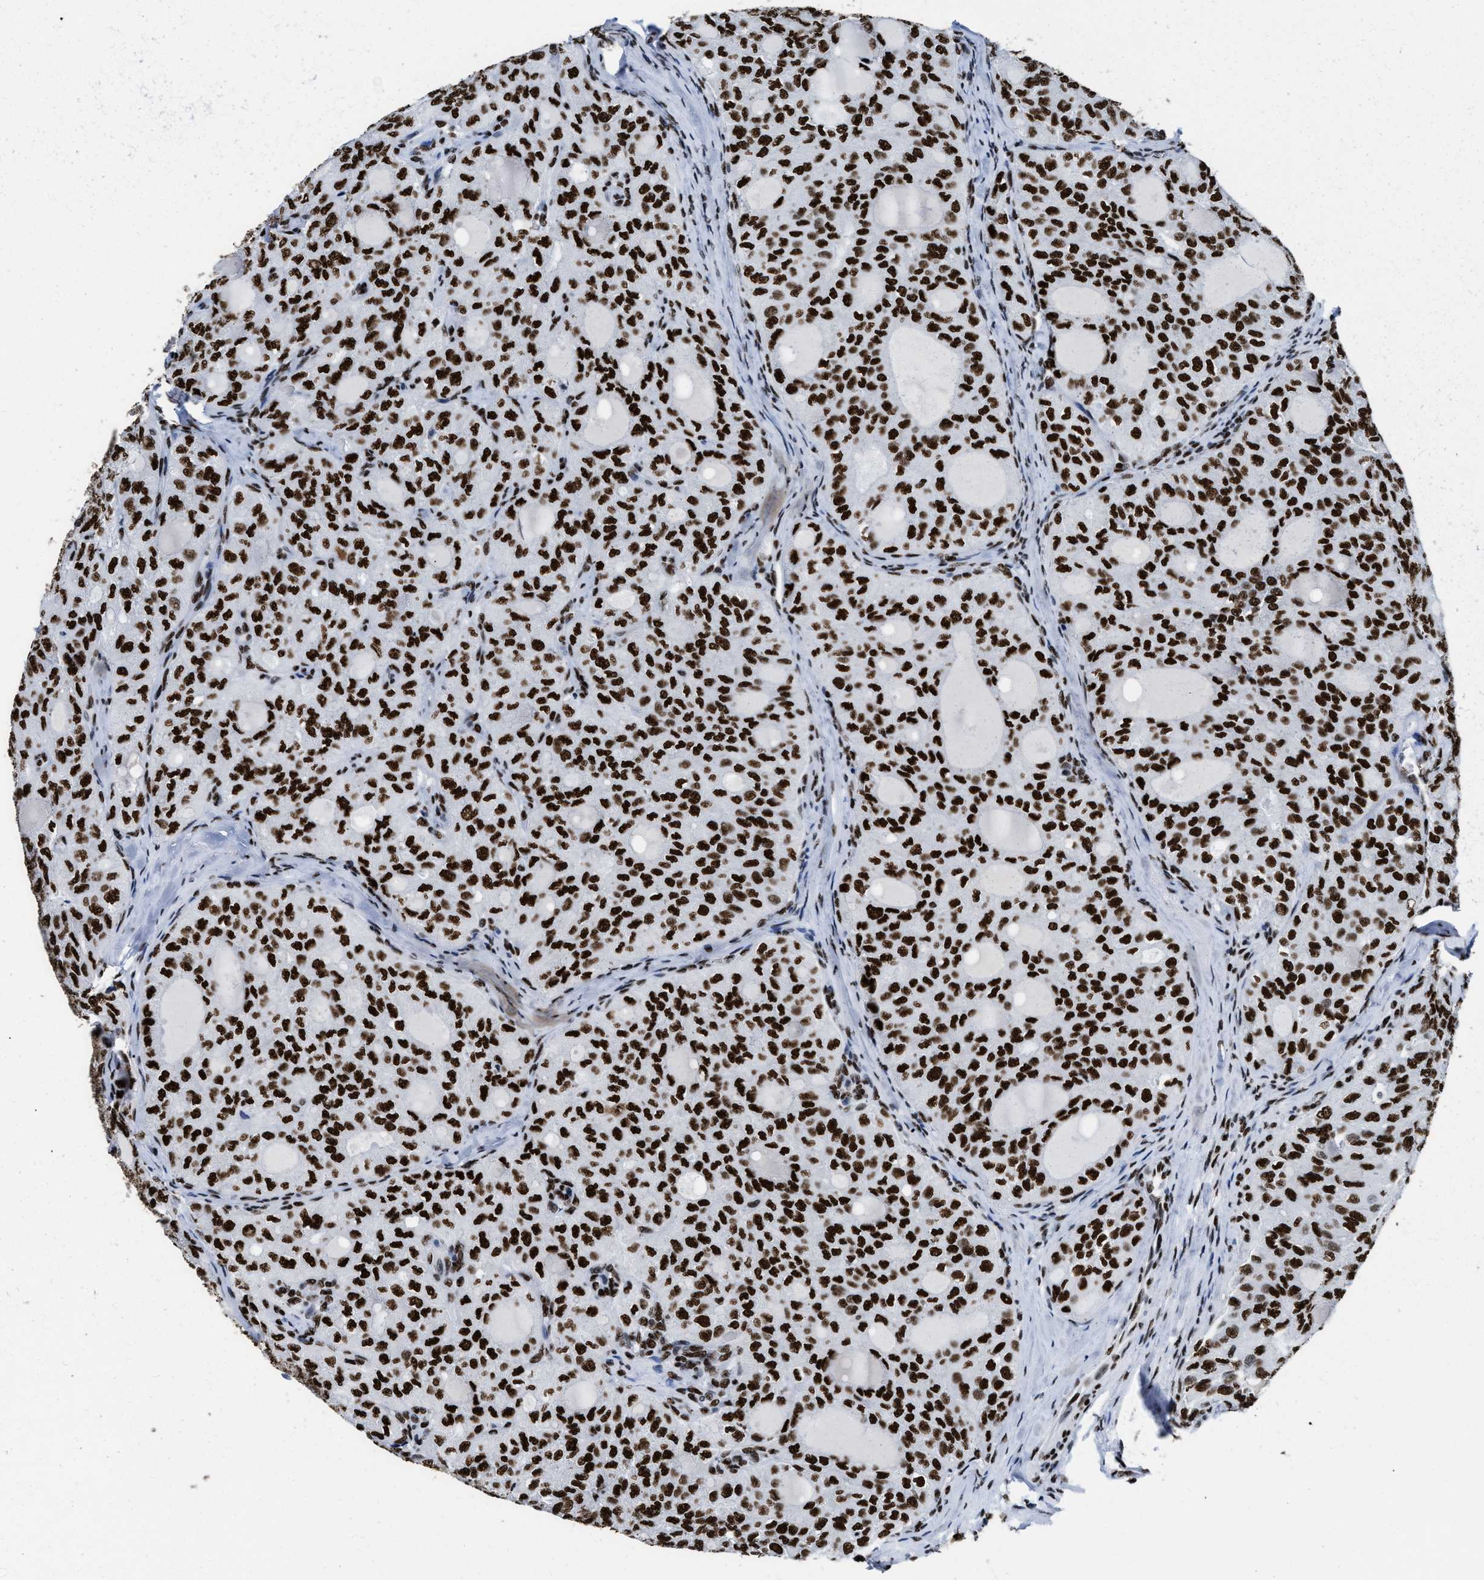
{"staining": {"intensity": "strong", "quantity": ">75%", "location": "nuclear"}, "tissue": "thyroid cancer", "cell_type": "Tumor cells", "image_type": "cancer", "snomed": [{"axis": "morphology", "description": "Follicular adenoma carcinoma, NOS"}, {"axis": "topography", "description": "Thyroid gland"}], "caption": "A high amount of strong nuclear staining is identified in approximately >75% of tumor cells in follicular adenoma carcinoma (thyroid) tissue. The staining was performed using DAB, with brown indicating positive protein expression. Nuclei are stained blue with hematoxylin.", "gene": "SMARCC2", "patient": {"sex": "male", "age": 75}}